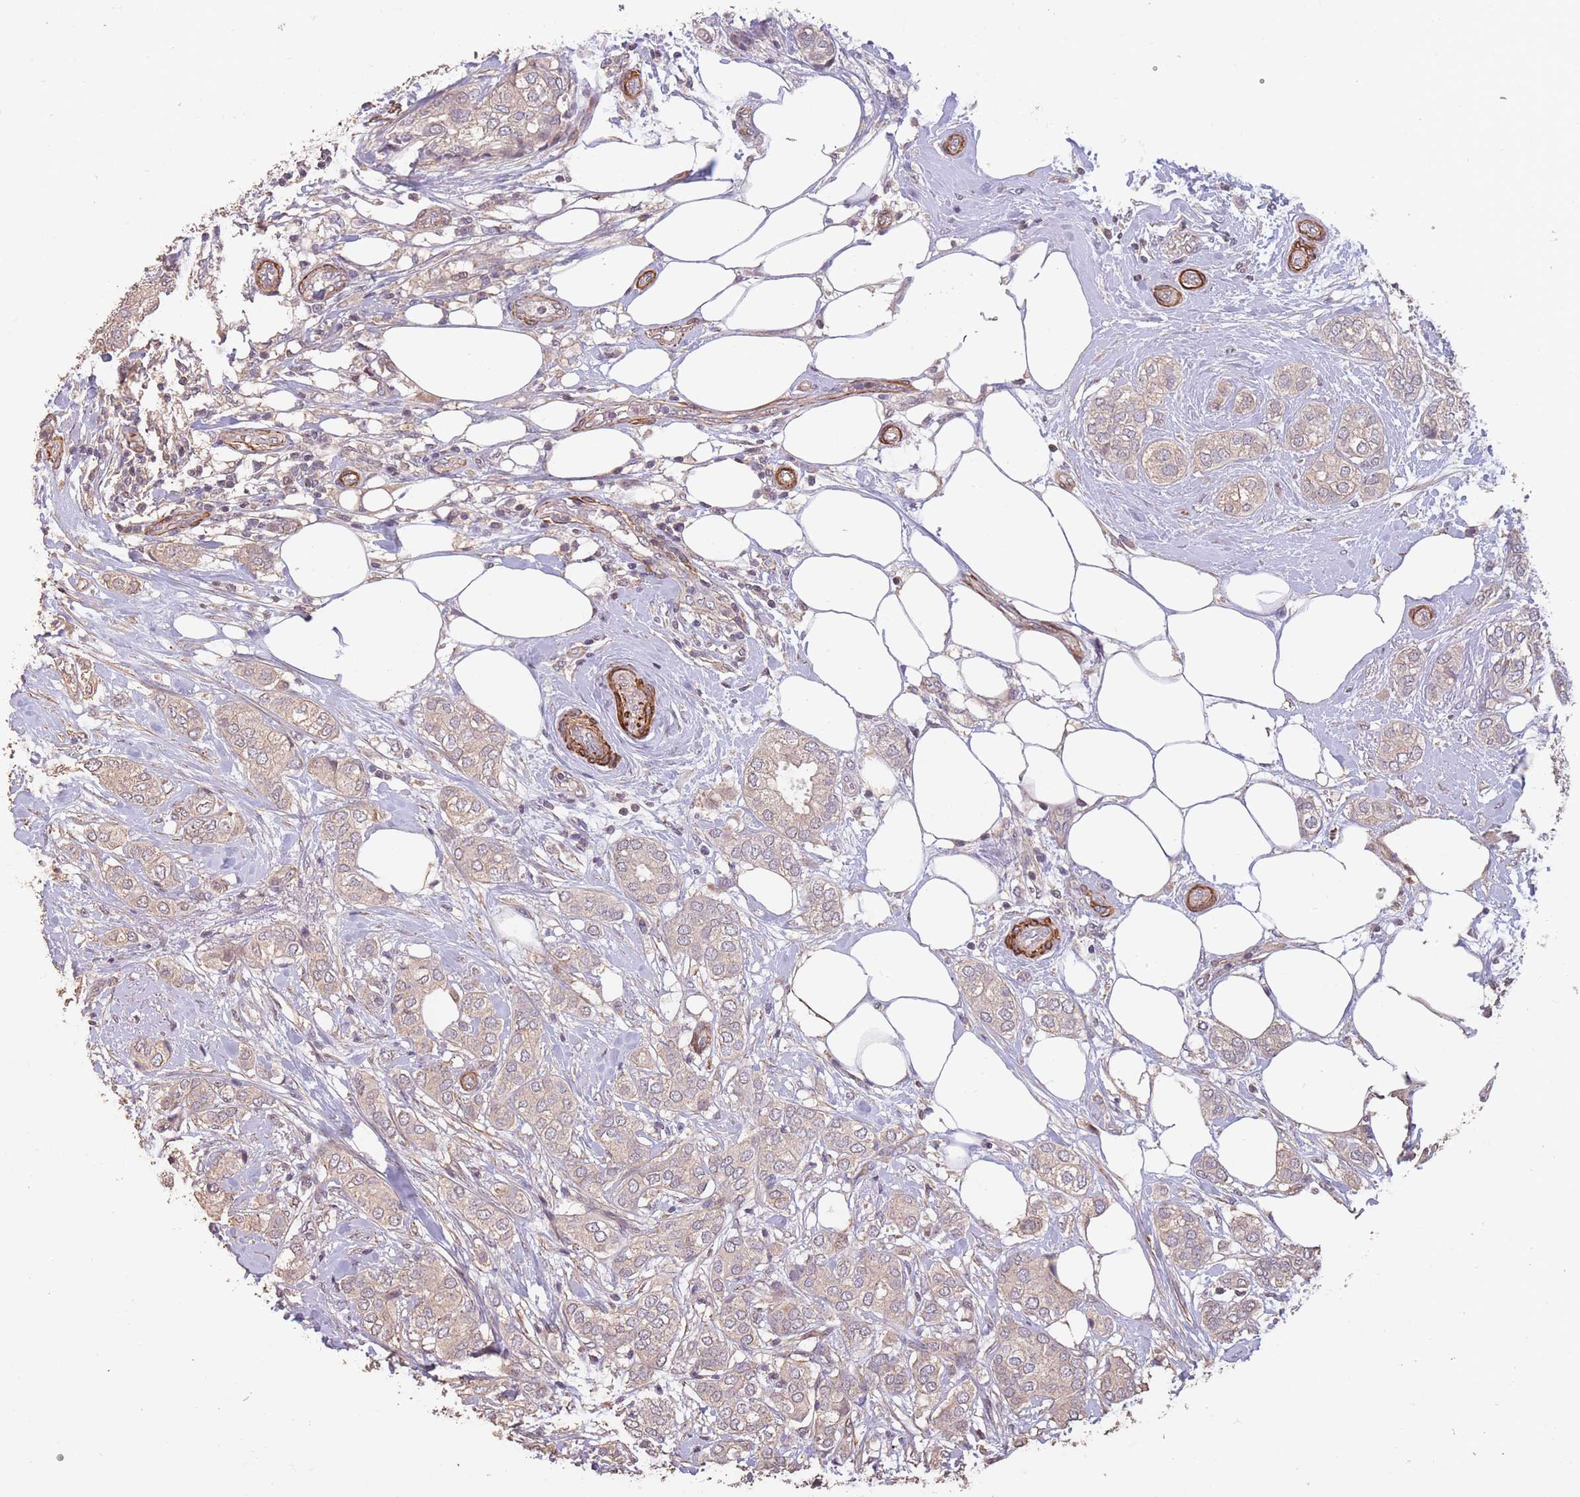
{"staining": {"intensity": "weak", "quantity": "25%-75%", "location": "cytoplasmic/membranous"}, "tissue": "breast cancer", "cell_type": "Tumor cells", "image_type": "cancer", "snomed": [{"axis": "morphology", "description": "Duct carcinoma"}, {"axis": "topography", "description": "Breast"}], "caption": "Breast cancer (infiltrating ductal carcinoma) was stained to show a protein in brown. There is low levels of weak cytoplasmic/membranous expression in about 25%-75% of tumor cells.", "gene": "NLRC4", "patient": {"sex": "female", "age": 73}}